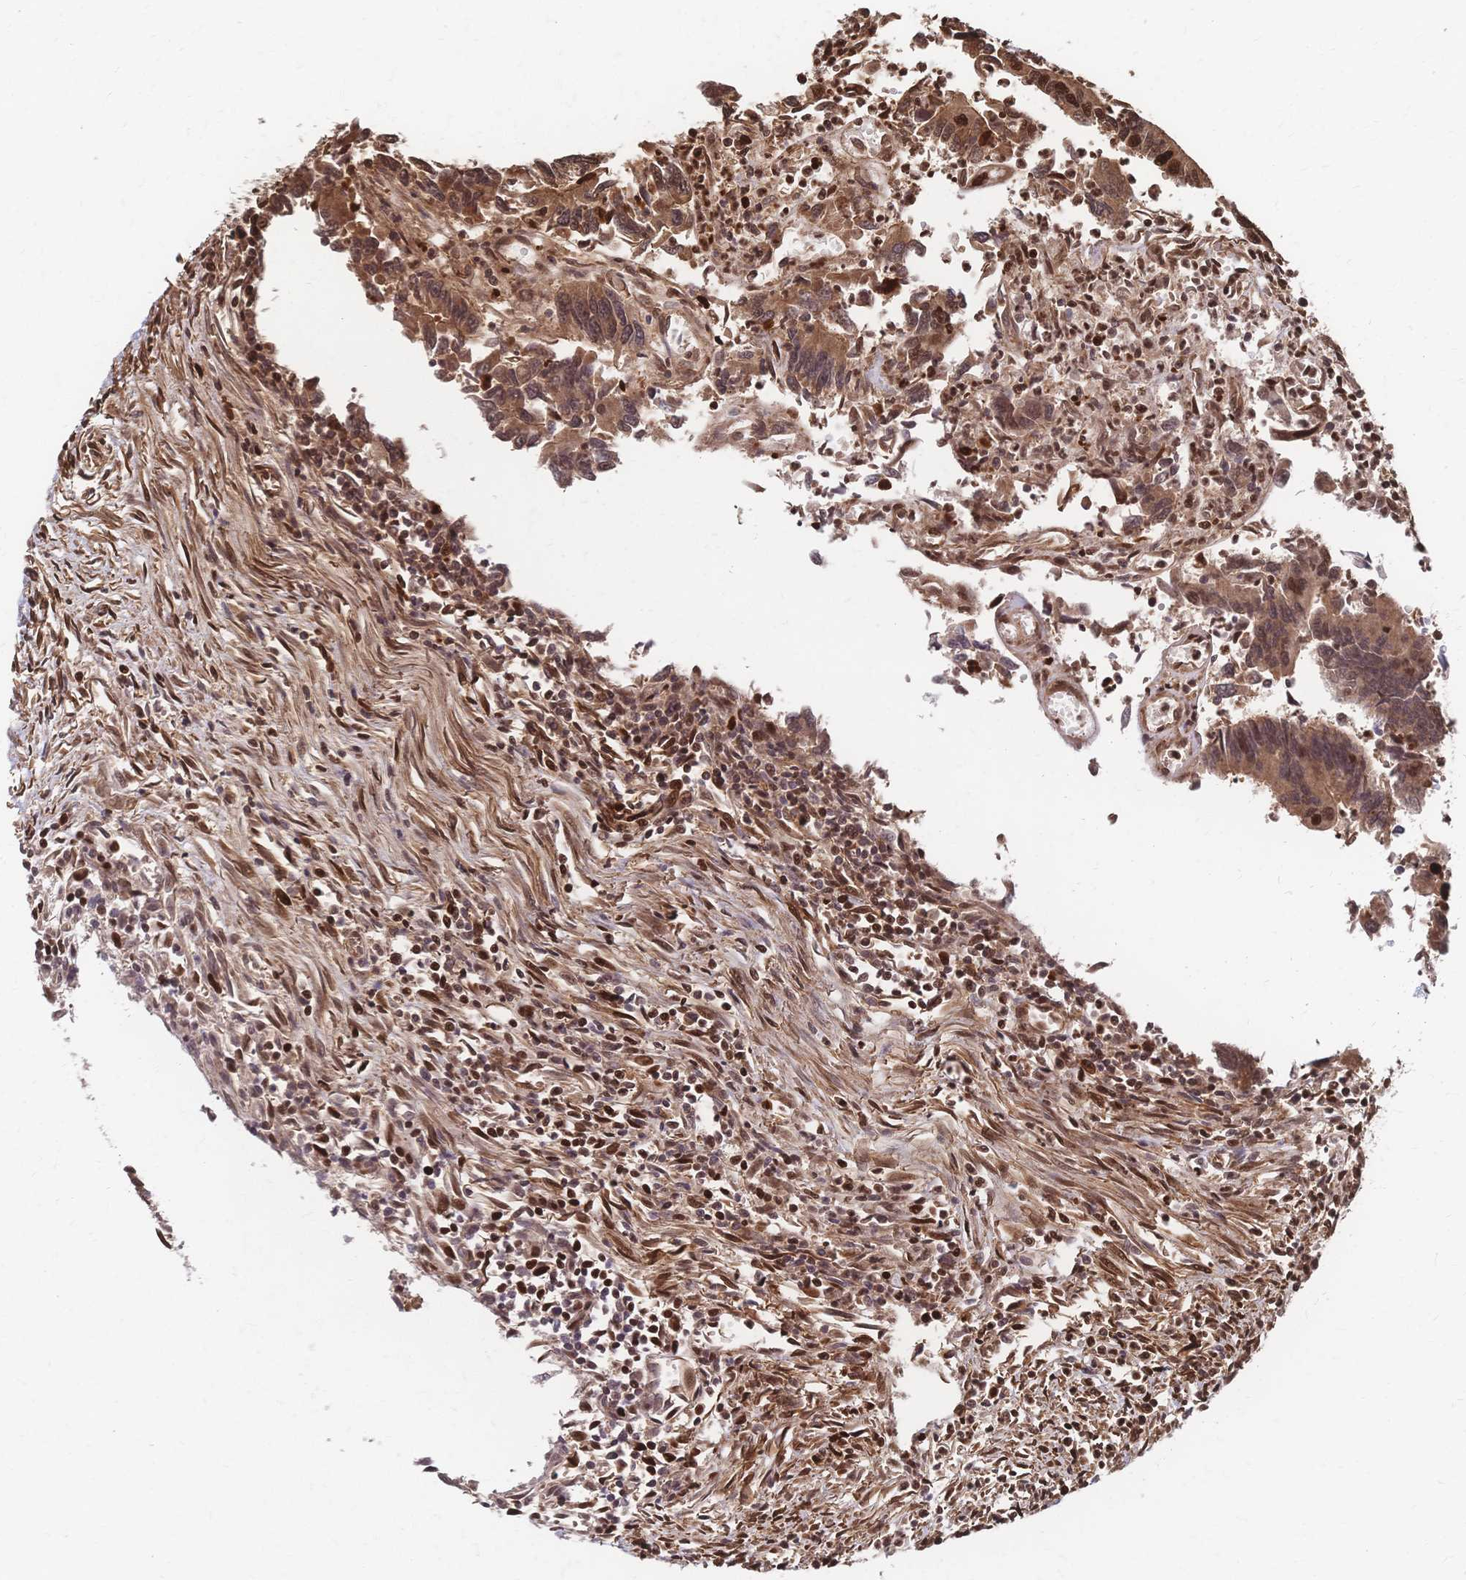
{"staining": {"intensity": "moderate", "quantity": ">75%", "location": "cytoplasmic/membranous,nuclear"}, "tissue": "colorectal cancer", "cell_type": "Tumor cells", "image_type": "cancer", "snomed": [{"axis": "morphology", "description": "Adenocarcinoma, NOS"}, {"axis": "topography", "description": "Colon"}], "caption": "Moderate cytoplasmic/membranous and nuclear expression is present in approximately >75% of tumor cells in colorectal adenocarcinoma.", "gene": "HDGF", "patient": {"sex": "female", "age": 67}}